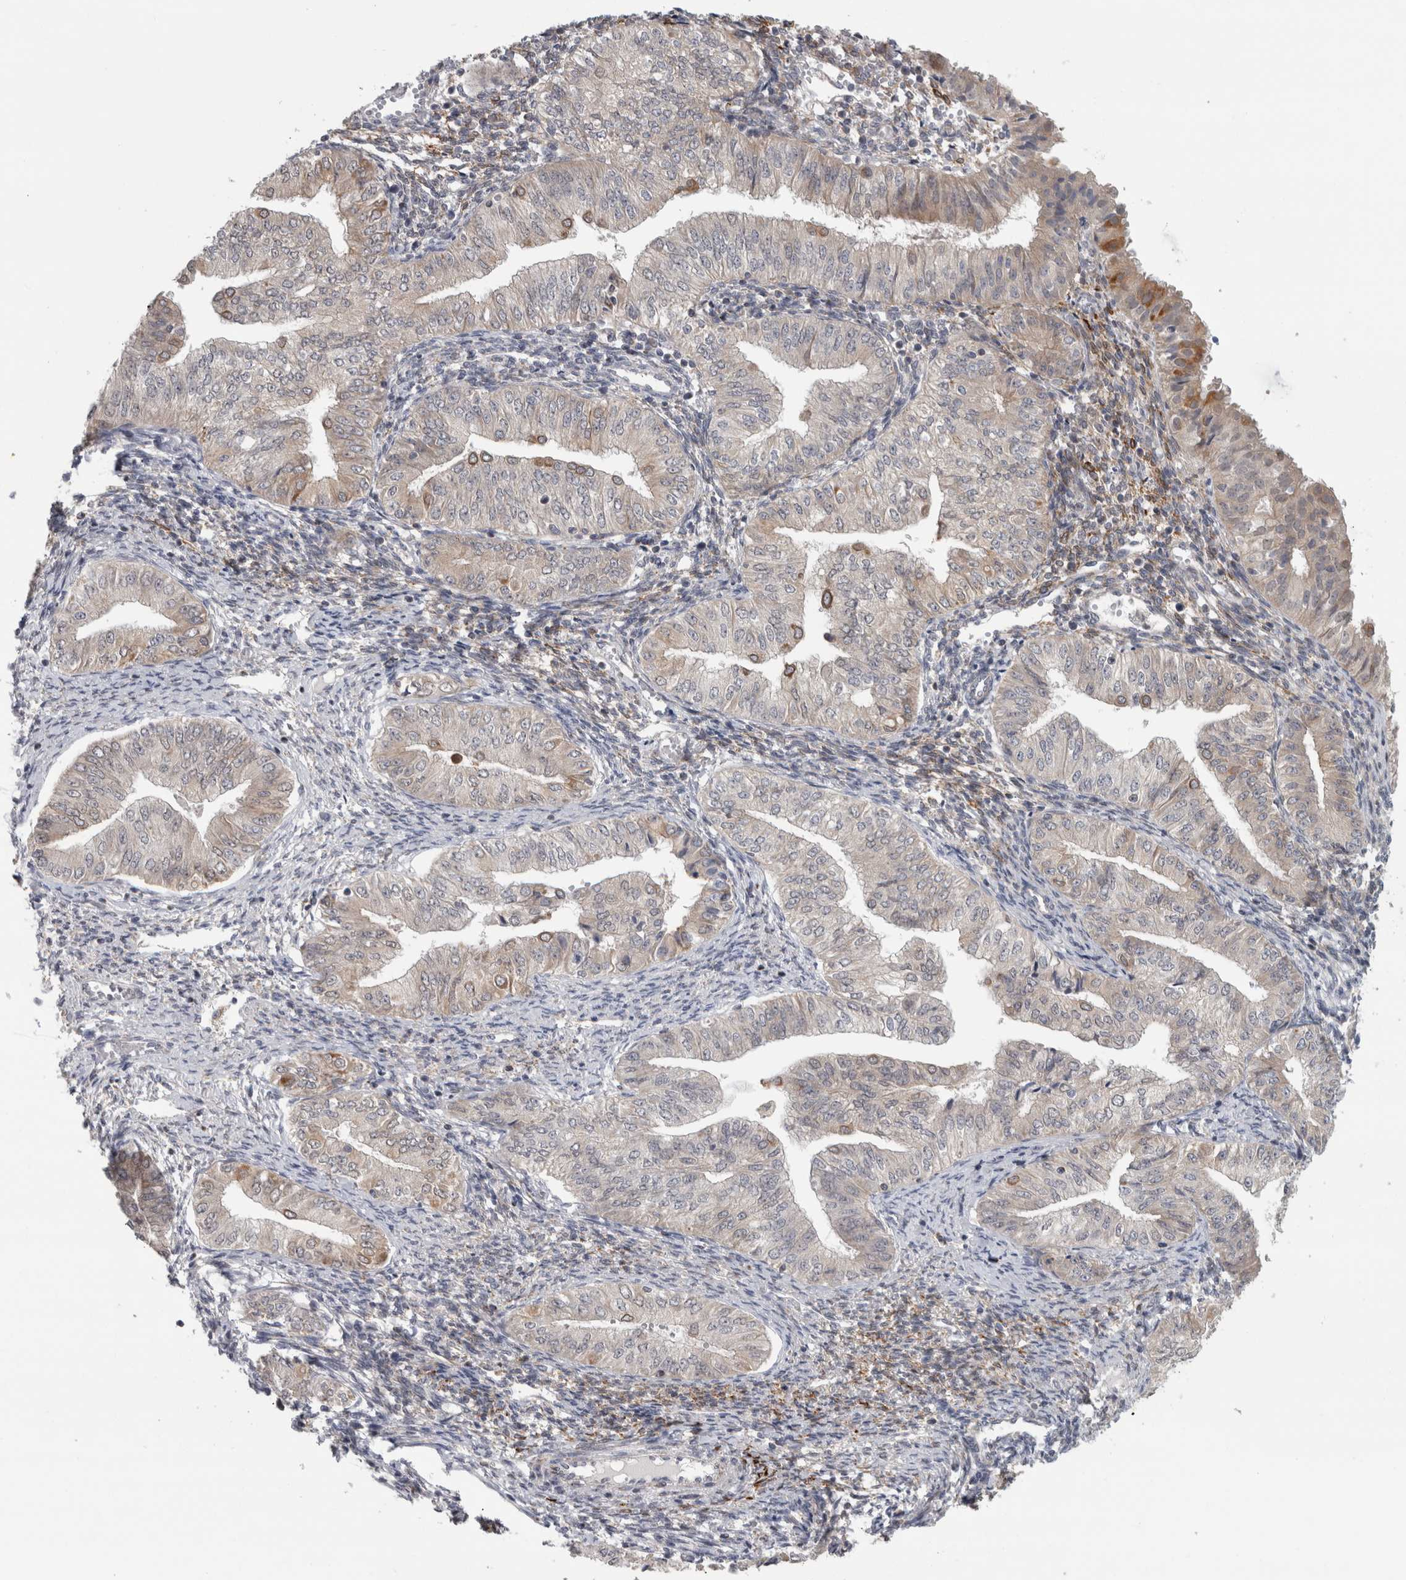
{"staining": {"intensity": "negative", "quantity": "none", "location": "none"}, "tissue": "endometrial cancer", "cell_type": "Tumor cells", "image_type": "cancer", "snomed": [{"axis": "morphology", "description": "Normal tissue, NOS"}, {"axis": "morphology", "description": "Adenocarcinoma, NOS"}, {"axis": "topography", "description": "Endometrium"}], "caption": "Immunohistochemical staining of human endometrial cancer shows no significant staining in tumor cells.", "gene": "RAB18", "patient": {"sex": "female", "age": 53}}